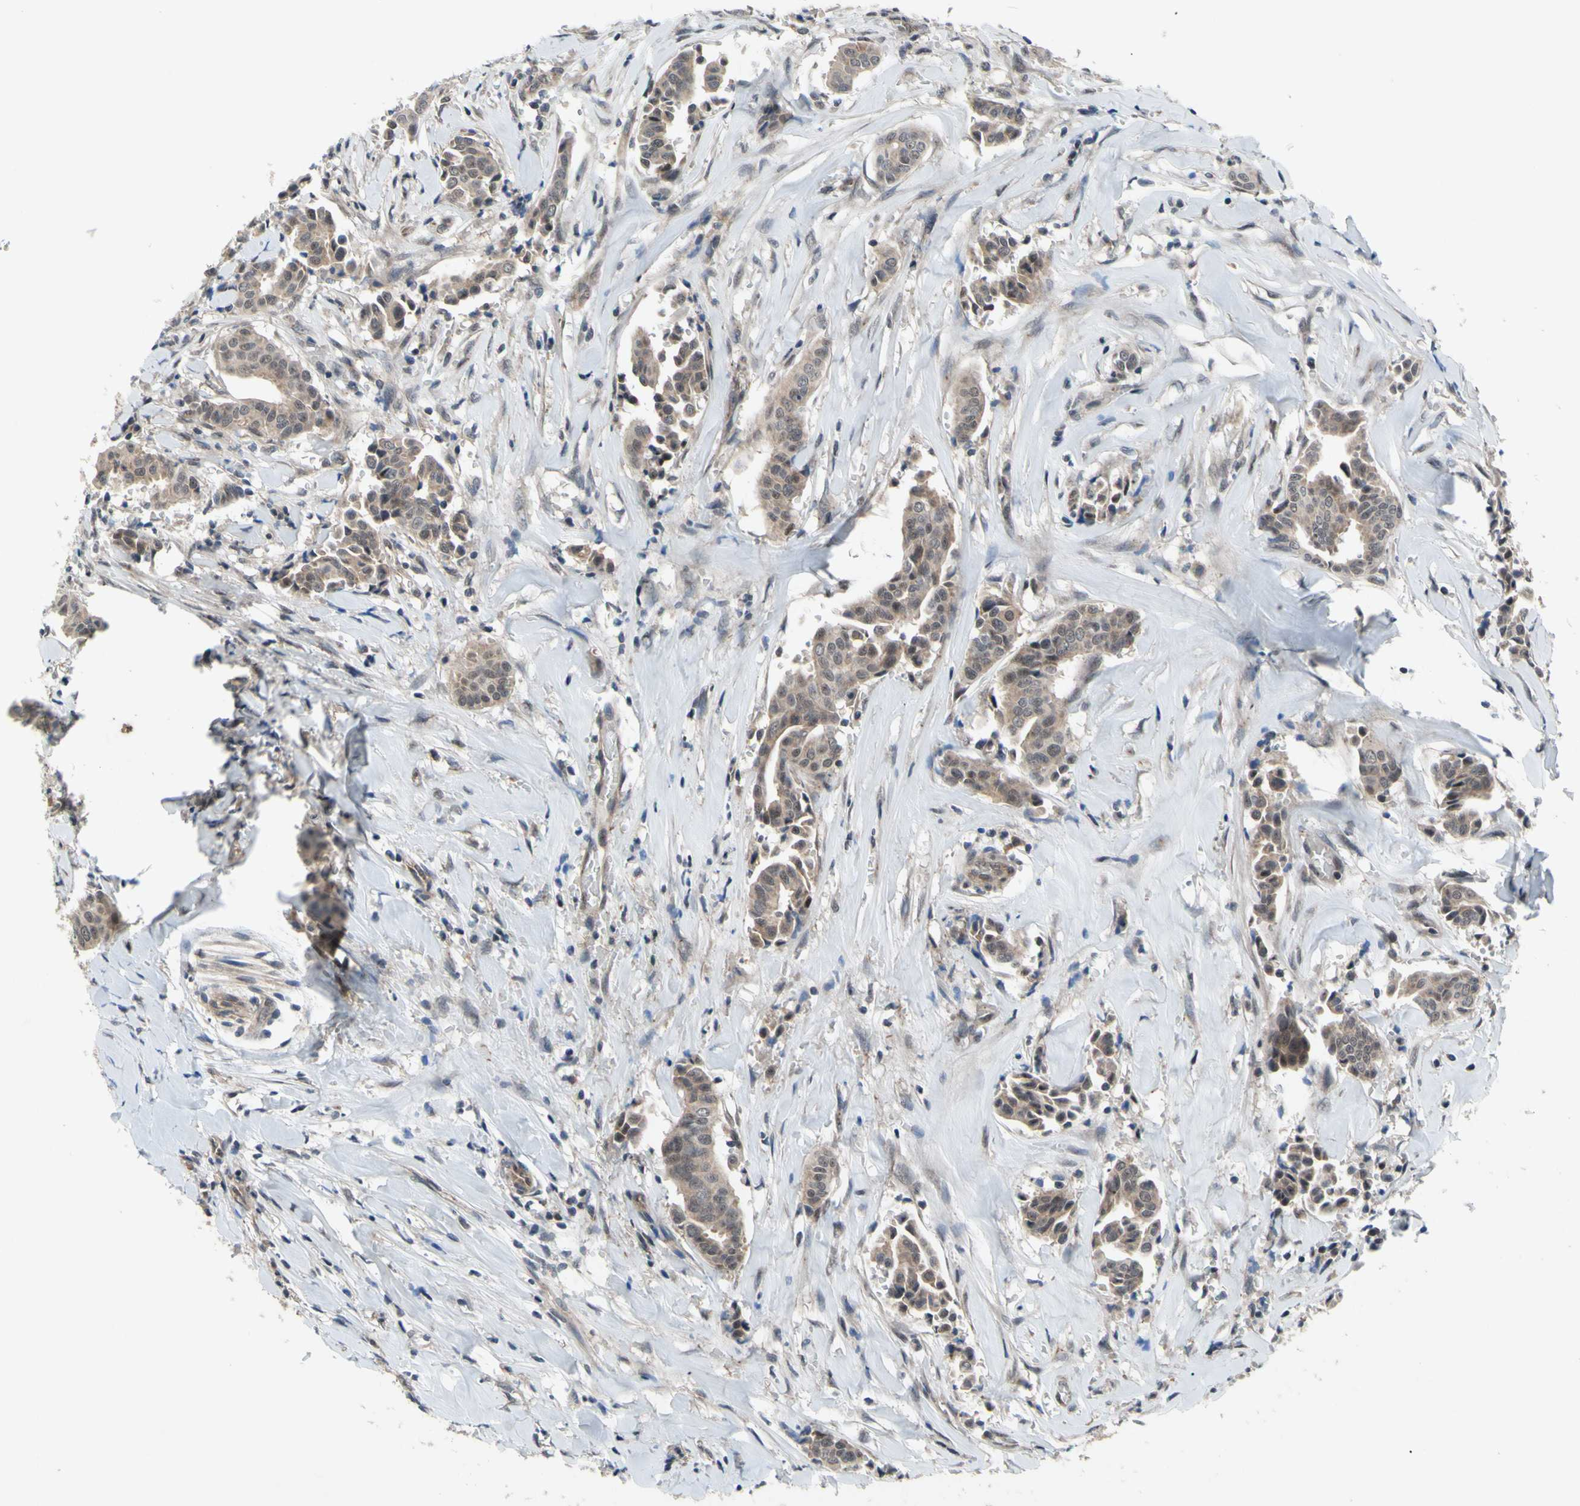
{"staining": {"intensity": "weak", "quantity": ">75%", "location": "cytoplasmic/membranous"}, "tissue": "head and neck cancer", "cell_type": "Tumor cells", "image_type": "cancer", "snomed": [{"axis": "morphology", "description": "Adenocarcinoma, NOS"}, {"axis": "topography", "description": "Salivary gland"}, {"axis": "topography", "description": "Head-Neck"}], "caption": "A brown stain labels weak cytoplasmic/membranous positivity of a protein in adenocarcinoma (head and neck) tumor cells.", "gene": "TRDMT1", "patient": {"sex": "female", "age": 59}}